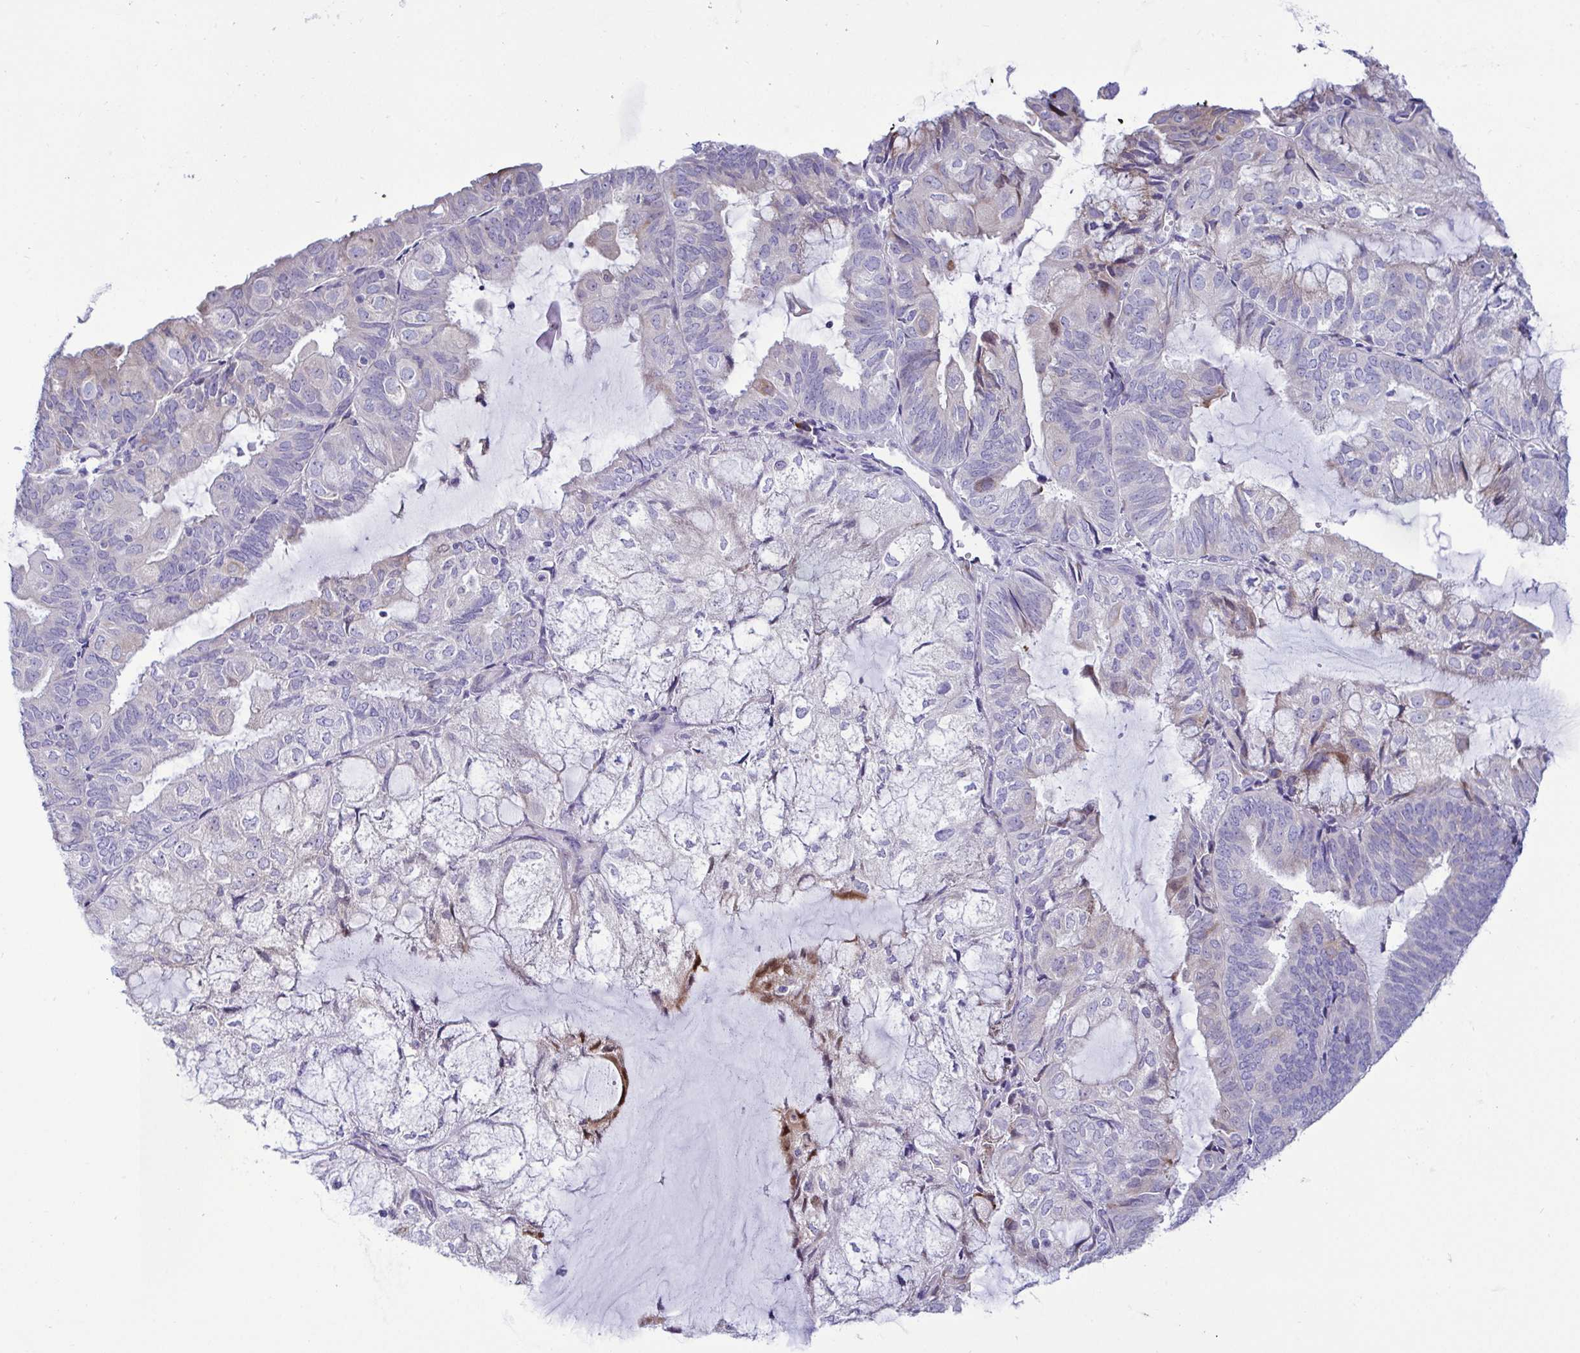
{"staining": {"intensity": "negative", "quantity": "none", "location": "none"}, "tissue": "endometrial cancer", "cell_type": "Tumor cells", "image_type": "cancer", "snomed": [{"axis": "morphology", "description": "Adenocarcinoma, NOS"}, {"axis": "topography", "description": "Endometrium"}], "caption": "Adenocarcinoma (endometrial) stained for a protein using IHC reveals no expression tumor cells.", "gene": "TFPI2", "patient": {"sex": "female", "age": 81}}